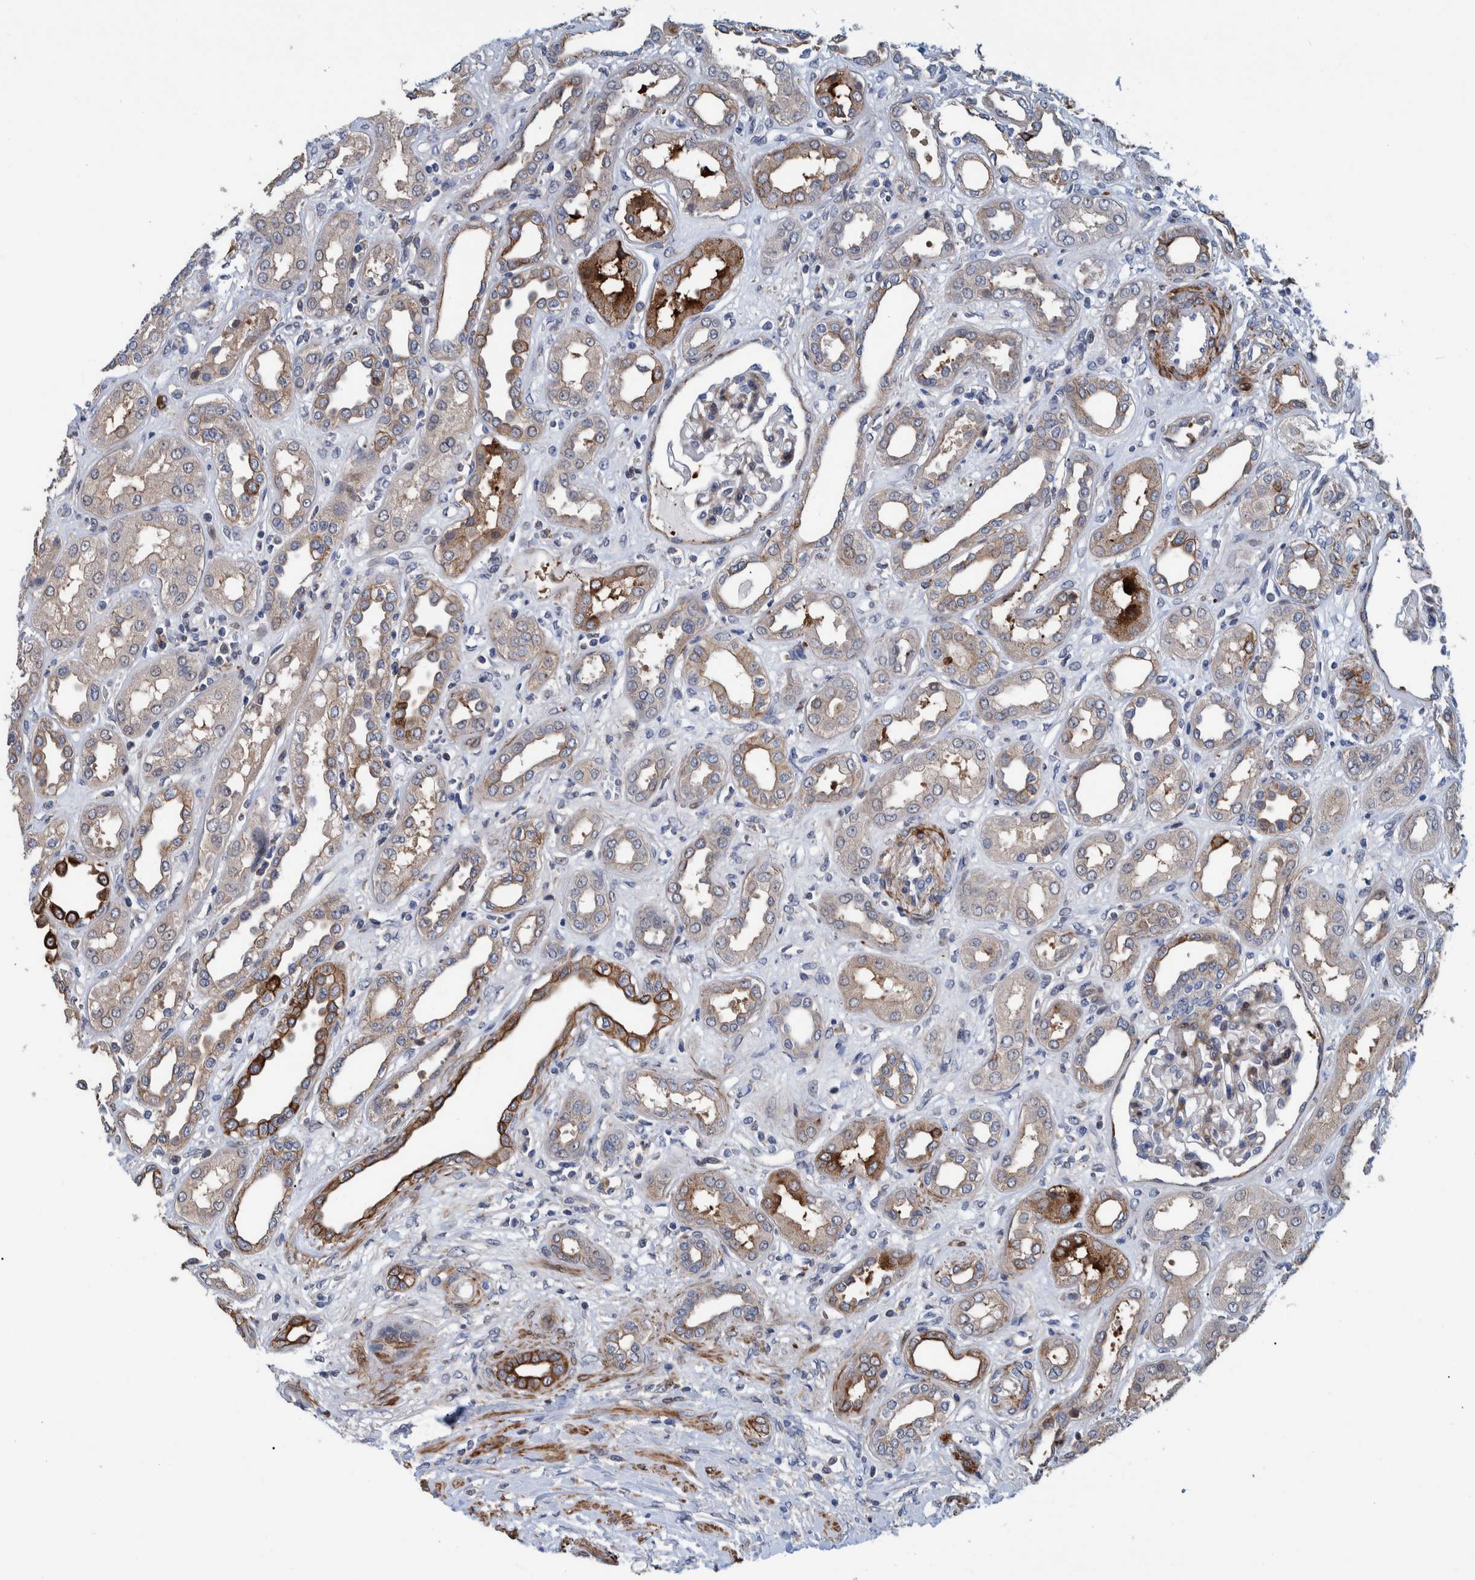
{"staining": {"intensity": "weak", "quantity": "<25%", "location": "cytoplasmic/membranous"}, "tissue": "kidney", "cell_type": "Cells in glomeruli", "image_type": "normal", "snomed": [{"axis": "morphology", "description": "Normal tissue, NOS"}, {"axis": "topography", "description": "Kidney"}], "caption": "This is a histopathology image of immunohistochemistry staining of benign kidney, which shows no positivity in cells in glomeruli. (Brightfield microscopy of DAB (3,3'-diaminobenzidine) immunohistochemistry (IHC) at high magnification).", "gene": "MKS1", "patient": {"sex": "male", "age": 59}}